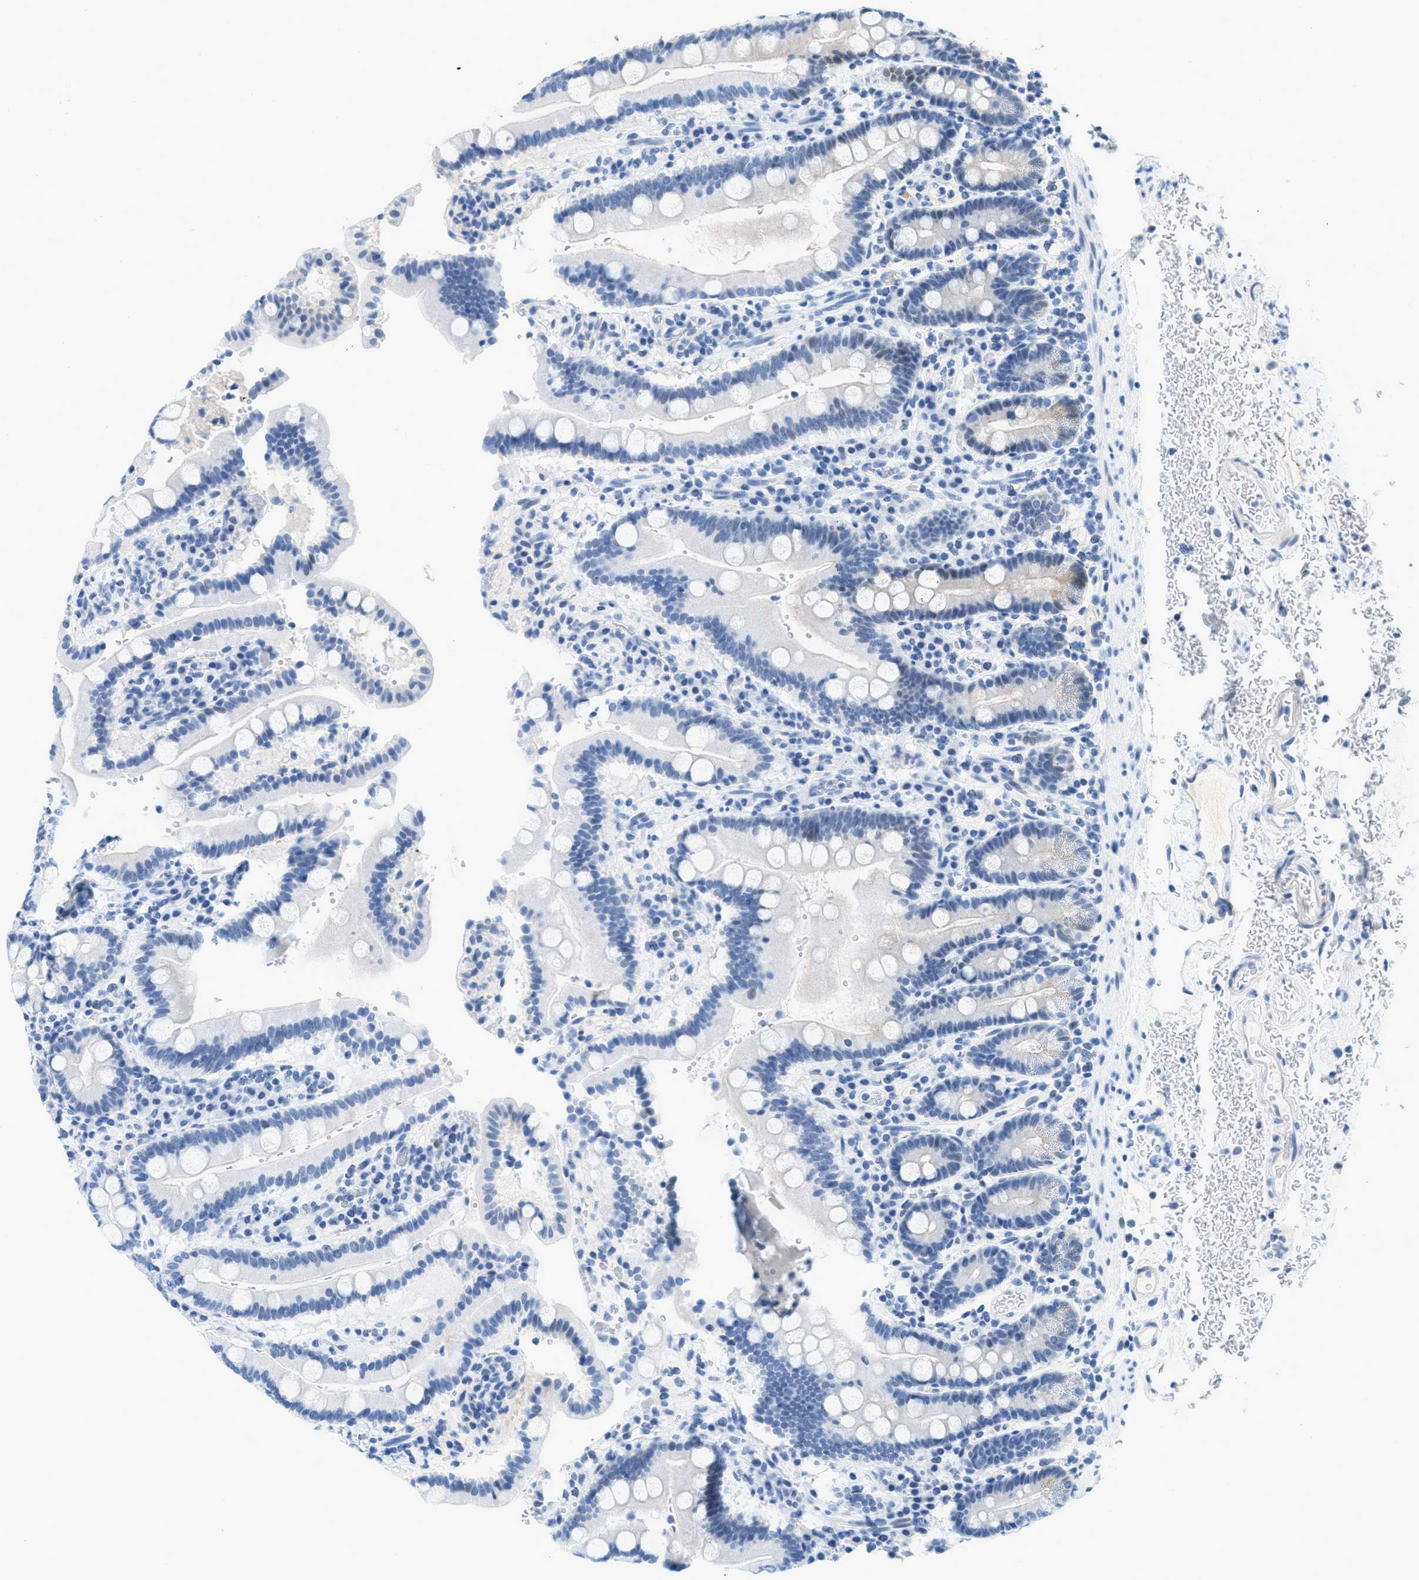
{"staining": {"intensity": "negative", "quantity": "none", "location": "none"}, "tissue": "duodenum", "cell_type": "Glandular cells", "image_type": "normal", "snomed": [{"axis": "morphology", "description": "Normal tissue, NOS"}, {"axis": "topography", "description": "Small intestine, NOS"}], "caption": "High power microscopy photomicrograph of an IHC photomicrograph of unremarkable duodenum, revealing no significant staining in glandular cells.", "gene": "CYP4X1", "patient": {"sex": "female", "age": 71}}